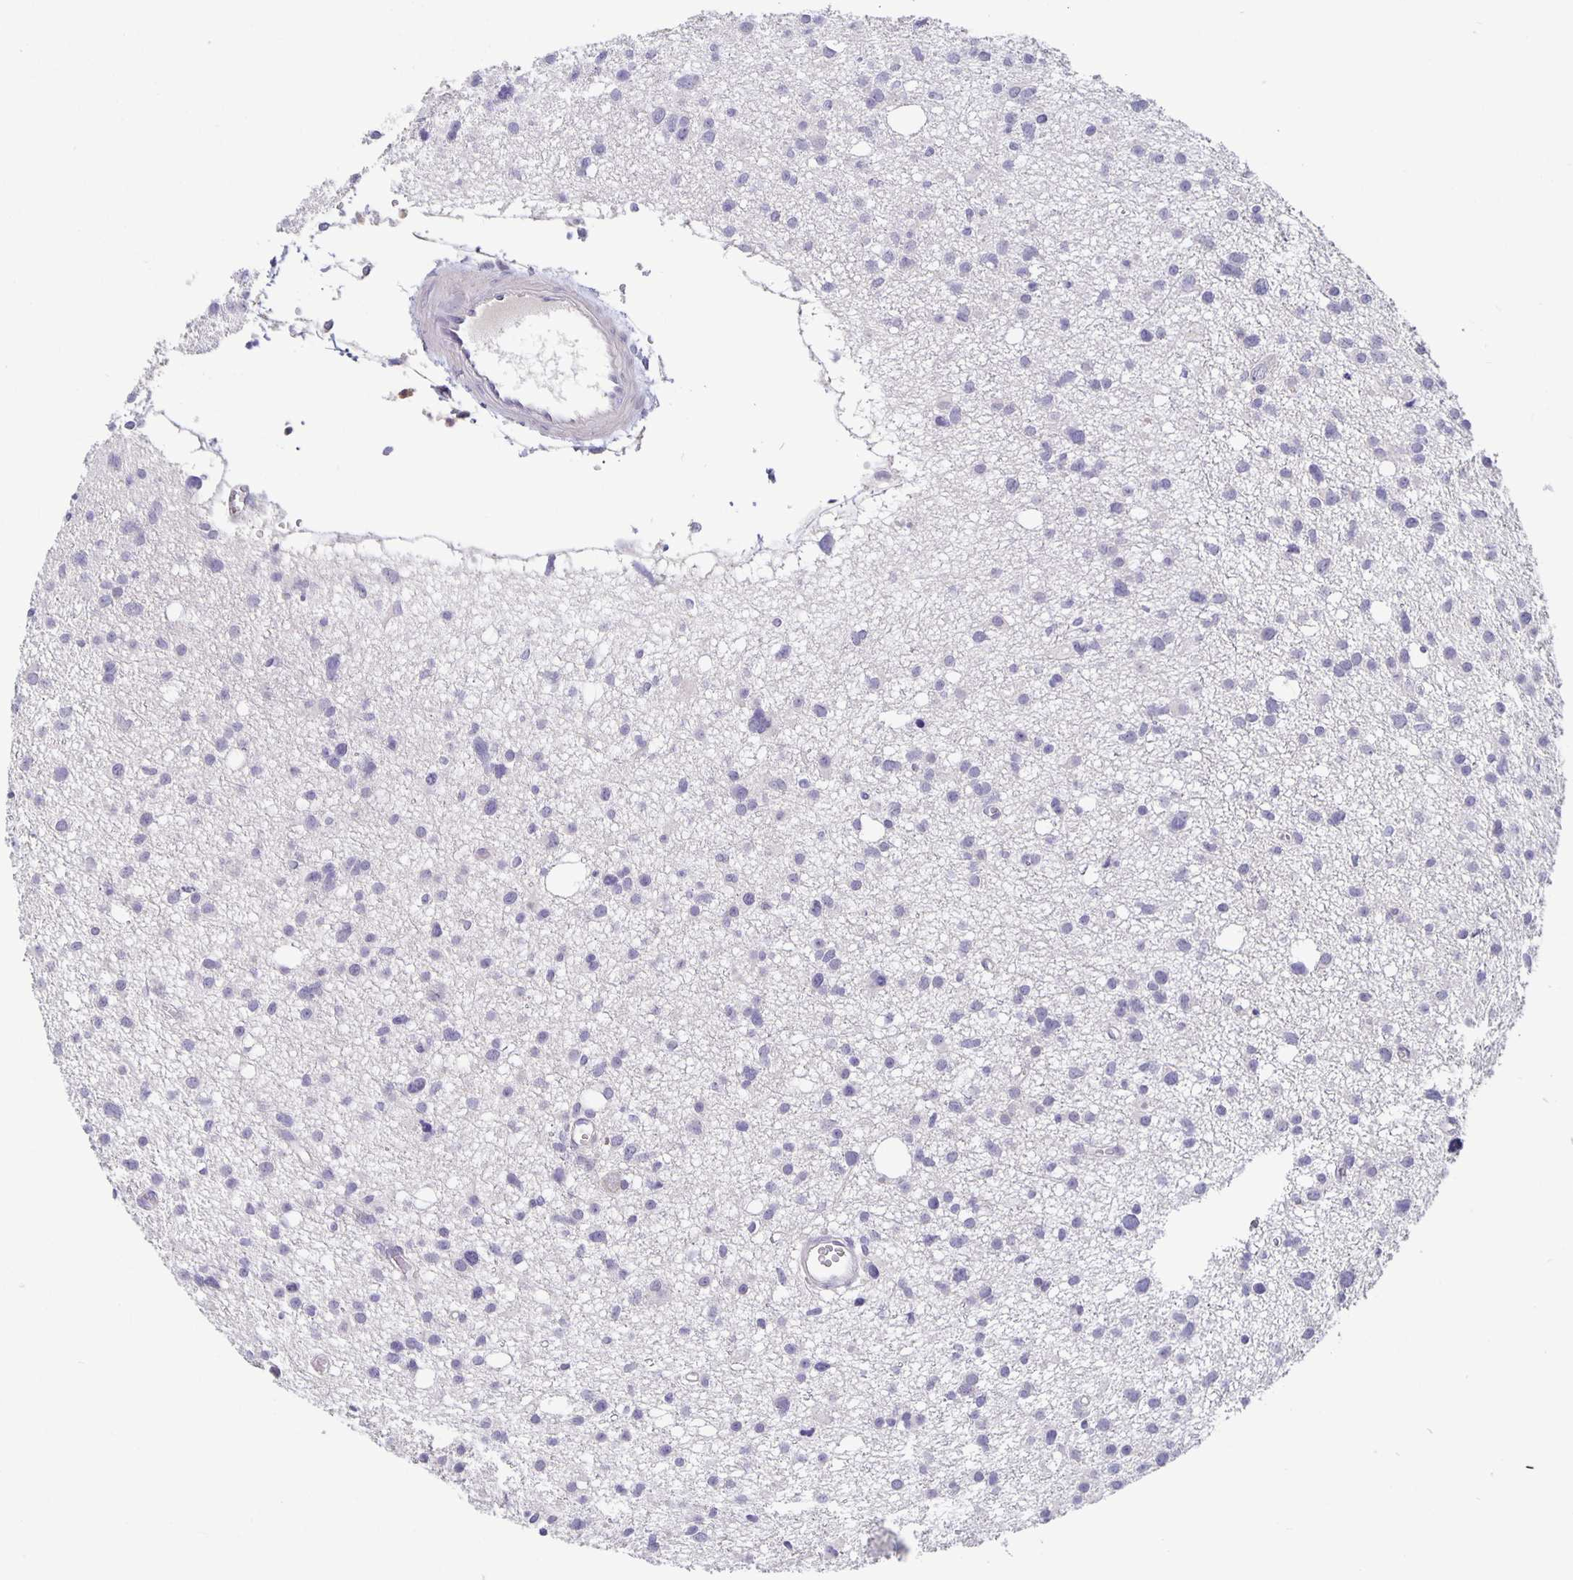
{"staining": {"intensity": "negative", "quantity": "none", "location": "none"}, "tissue": "glioma", "cell_type": "Tumor cells", "image_type": "cancer", "snomed": [{"axis": "morphology", "description": "Glioma, malignant, High grade"}, {"axis": "topography", "description": "Brain"}], "caption": "Tumor cells show no significant positivity in glioma.", "gene": "GDF15", "patient": {"sex": "male", "age": 23}}